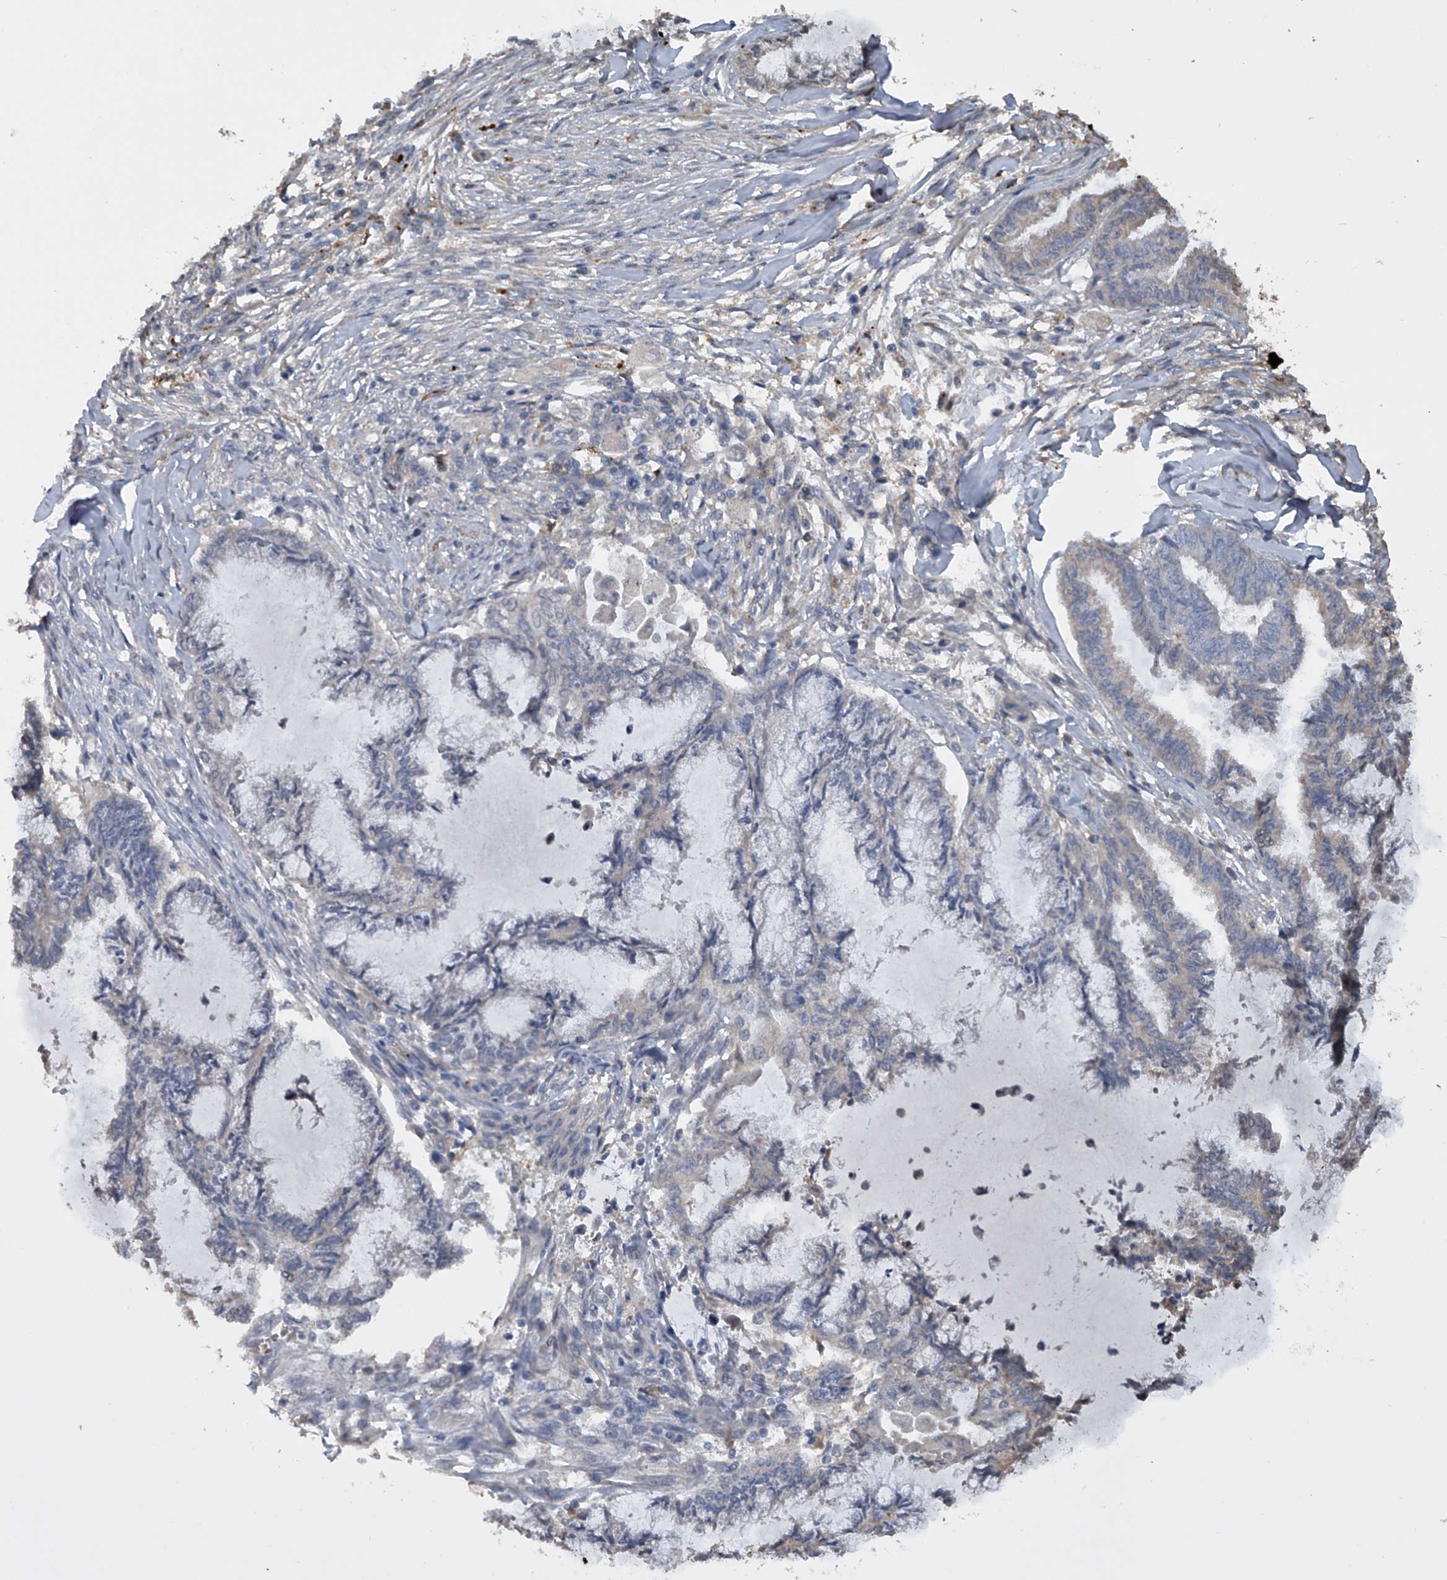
{"staining": {"intensity": "negative", "quantity": "none", "location": "none"}, "tissue": "endometrial cancer", "cell_type": "Tumor cells", "image_type": "cancer", "snomed": [{"axis": "morphology", "description": "Adenocarcinoma, NOS"}, {"axis": "topography", "description": "Endometrium"}], "caption": "The immunohistochemistry photomicrograph has no significant positivity in tumor cells of endometrial adenocarcinoma tissue.", "gene": "DOCK9", "patient": {"sex": "female", "age": 86}}